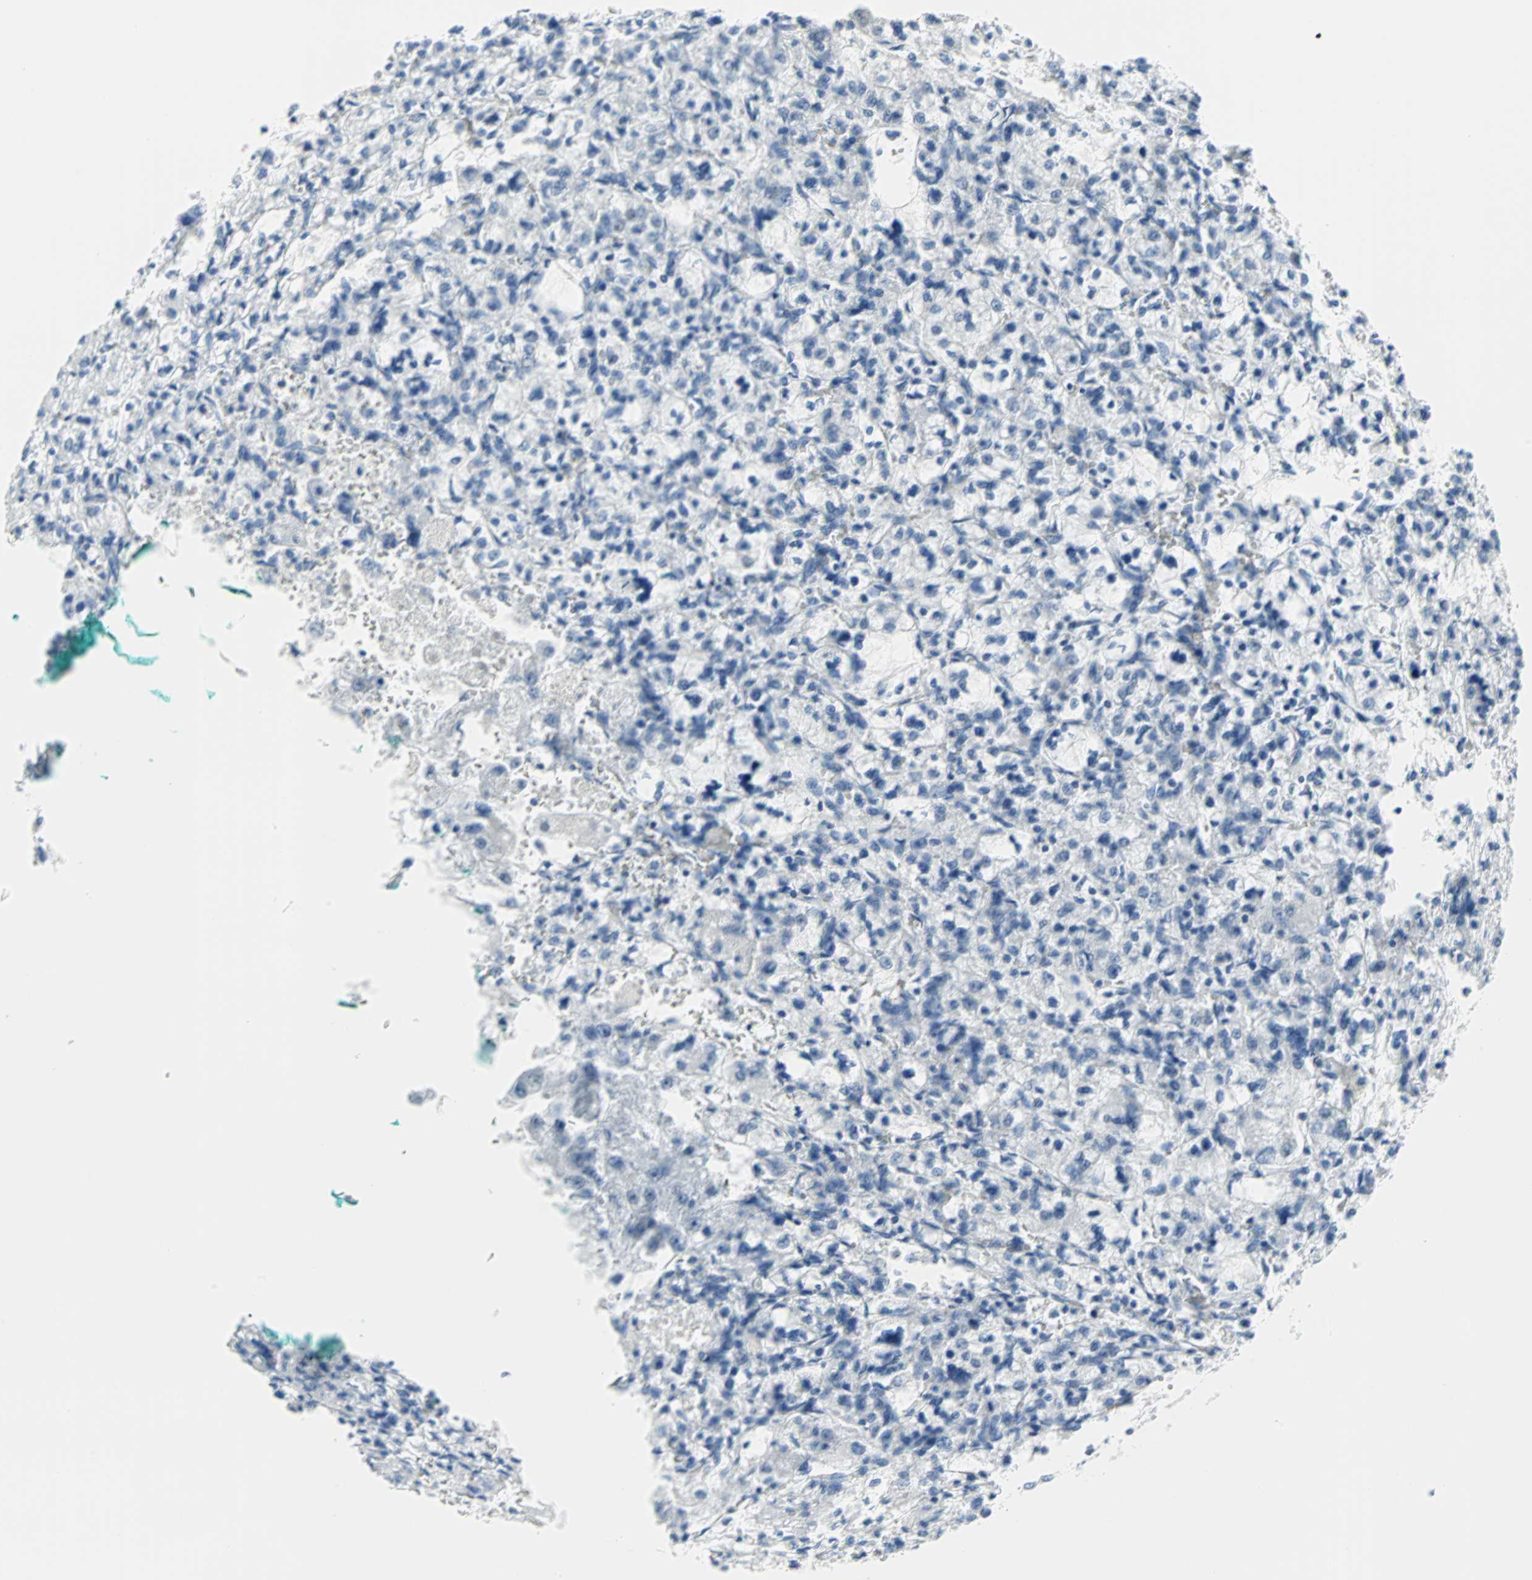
{"staining": {"intensity": "negative", "quantity": "none", "location": "none"}, "tissue": "renal cancer", "cell_type": "Tumor cells", "image_type": "cancer", "snomed": [{"axis": "morphology", "description": "Adenocarcinoma, NOS"}, {"axis": "topography", "description": "Kidney"}], "caption": "A high-resolution histopathology image shows immunohistochemistry (IHC) staining of renal adenocarcinoma, which exhibits no significant staining in tumor cells.", "gene": "STX1A", "patient": {"sex": "female", "age": 83}}